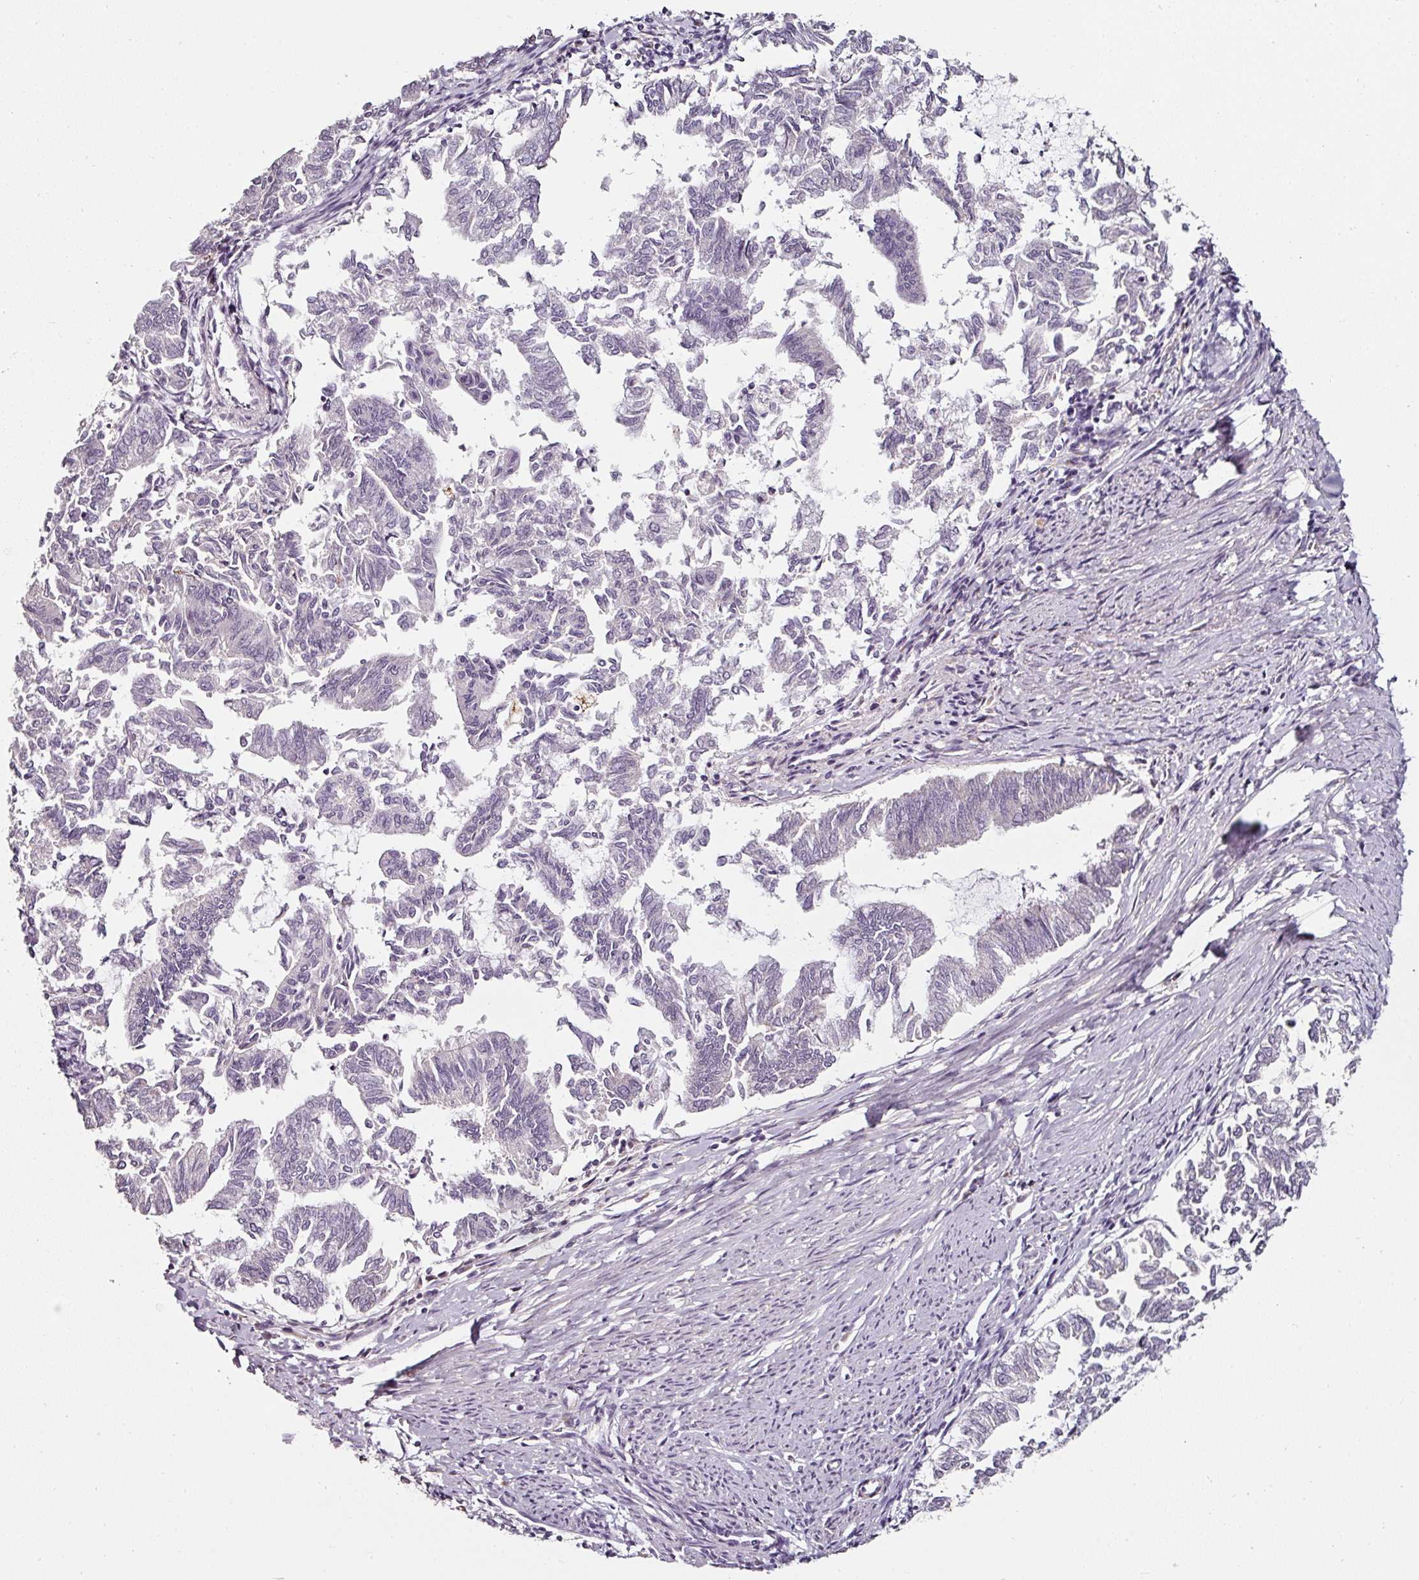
{"staining": {"intensity": "negative", "quantity": "none", "location": "none"}, "tissue": "endometrial cancer", "cell_type": "Tumor cells", "image_type": "cancer", "snomed": [{"axis": "morphology", "description": "Adenocarcinoma, NOS"}, {"axis": "topography", "description": "Endometrium"}], "caption": "A high-resolution photomicrograph shows IHC staining of endometrial cancer, which demonstrates no significant expression in tumor cells.", "gene": "CAP2", "patient": {"sex": "female", "age": 79}}